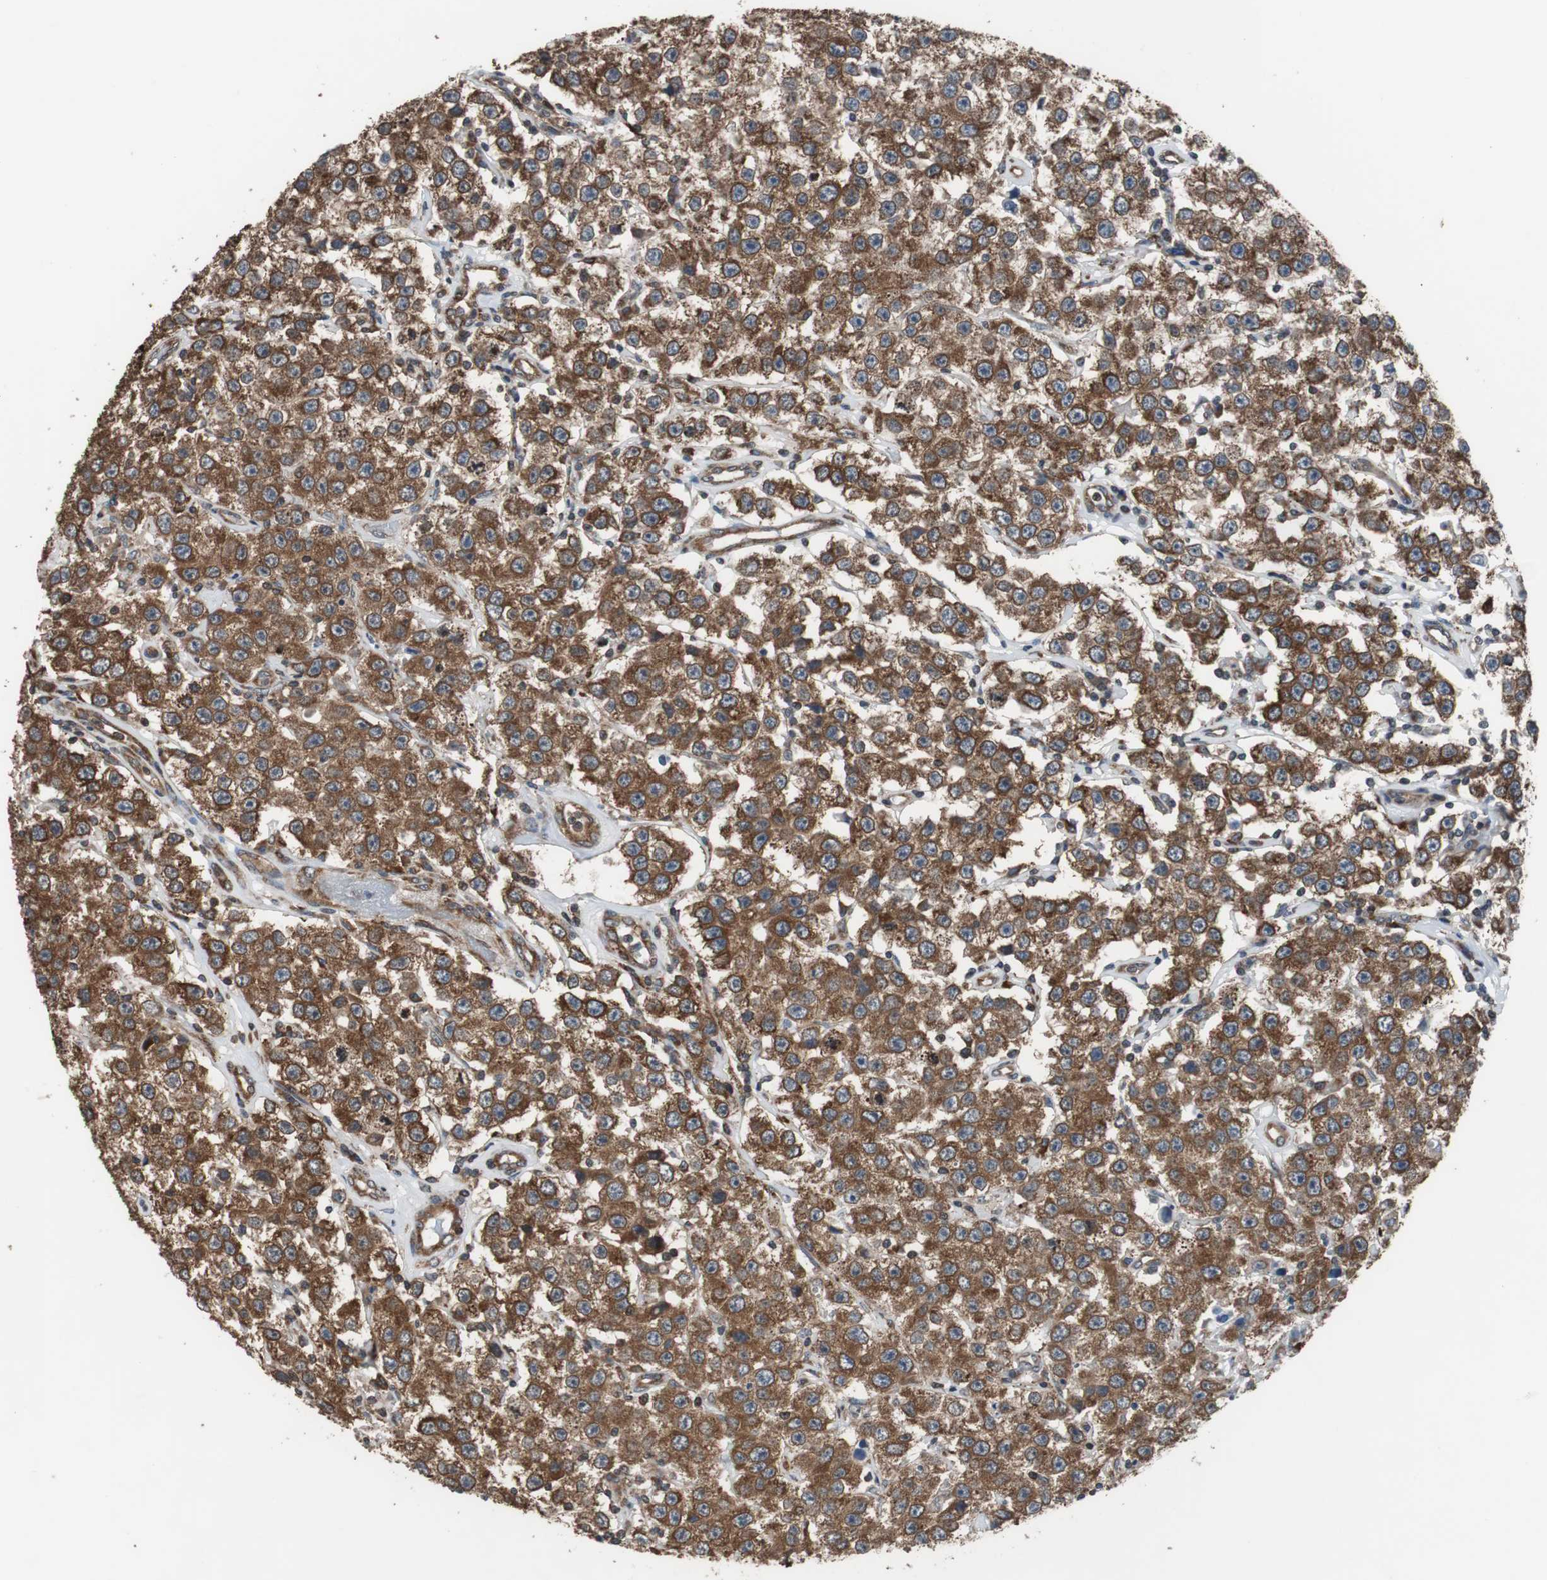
{"staining": {"intensity": "strong", "quantity": ">75%", "location": "cytoplasmic/membranous"}, "tissue": "testis cancer", "cell_type": "Tumor cells", "image_type": "cancer", "snomed": [{"axis": "morphology", "description": "Seminoma, NOS"}, {"axis": "topography", "description": "Testis"}], "caption": "The photomicrograph exhibits a brown stain indicating the presence of a protein in the cytoplasmic/membranous of tumor cells in testis seminoma.", "gene": "USP10", "patient": {"sex": "male", "age": 52}}